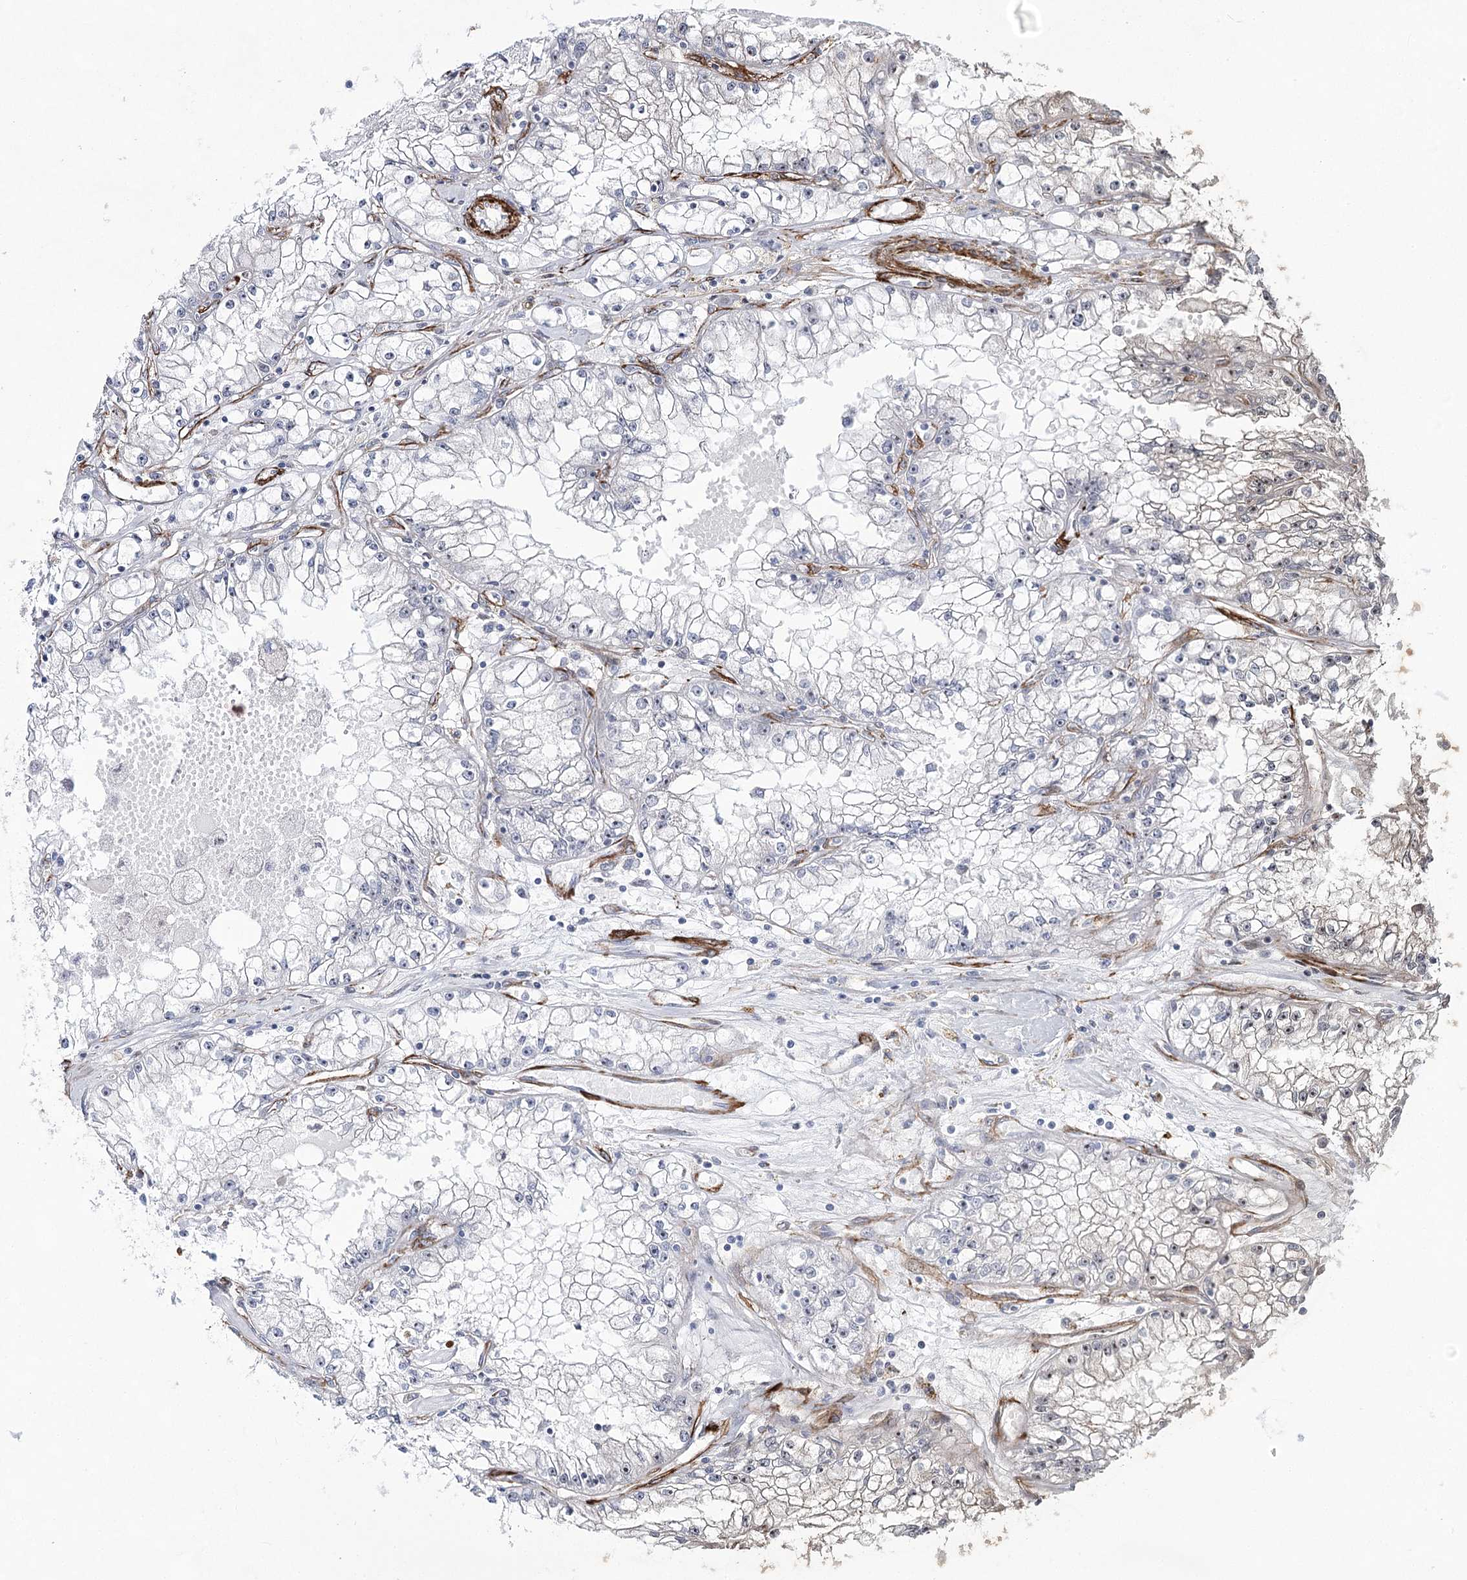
{"staining": {"intensity": "negative", "quantity": "none", "location": "none"}, "tissue": "renal cancer", "cell_type": "Tumor cells", "image_type": "cancer", "snomed": [{"axis": "morphology", "description": "Adenocarcinoma, NOS"}, {"axis": "topography", "description": "Kidney"}], "caption": "The photomicrograph reveals no staining of tumor cells in renal cancer.", "gene": "CWF19L1", "patient": {"sex": "male", "age": 56}}